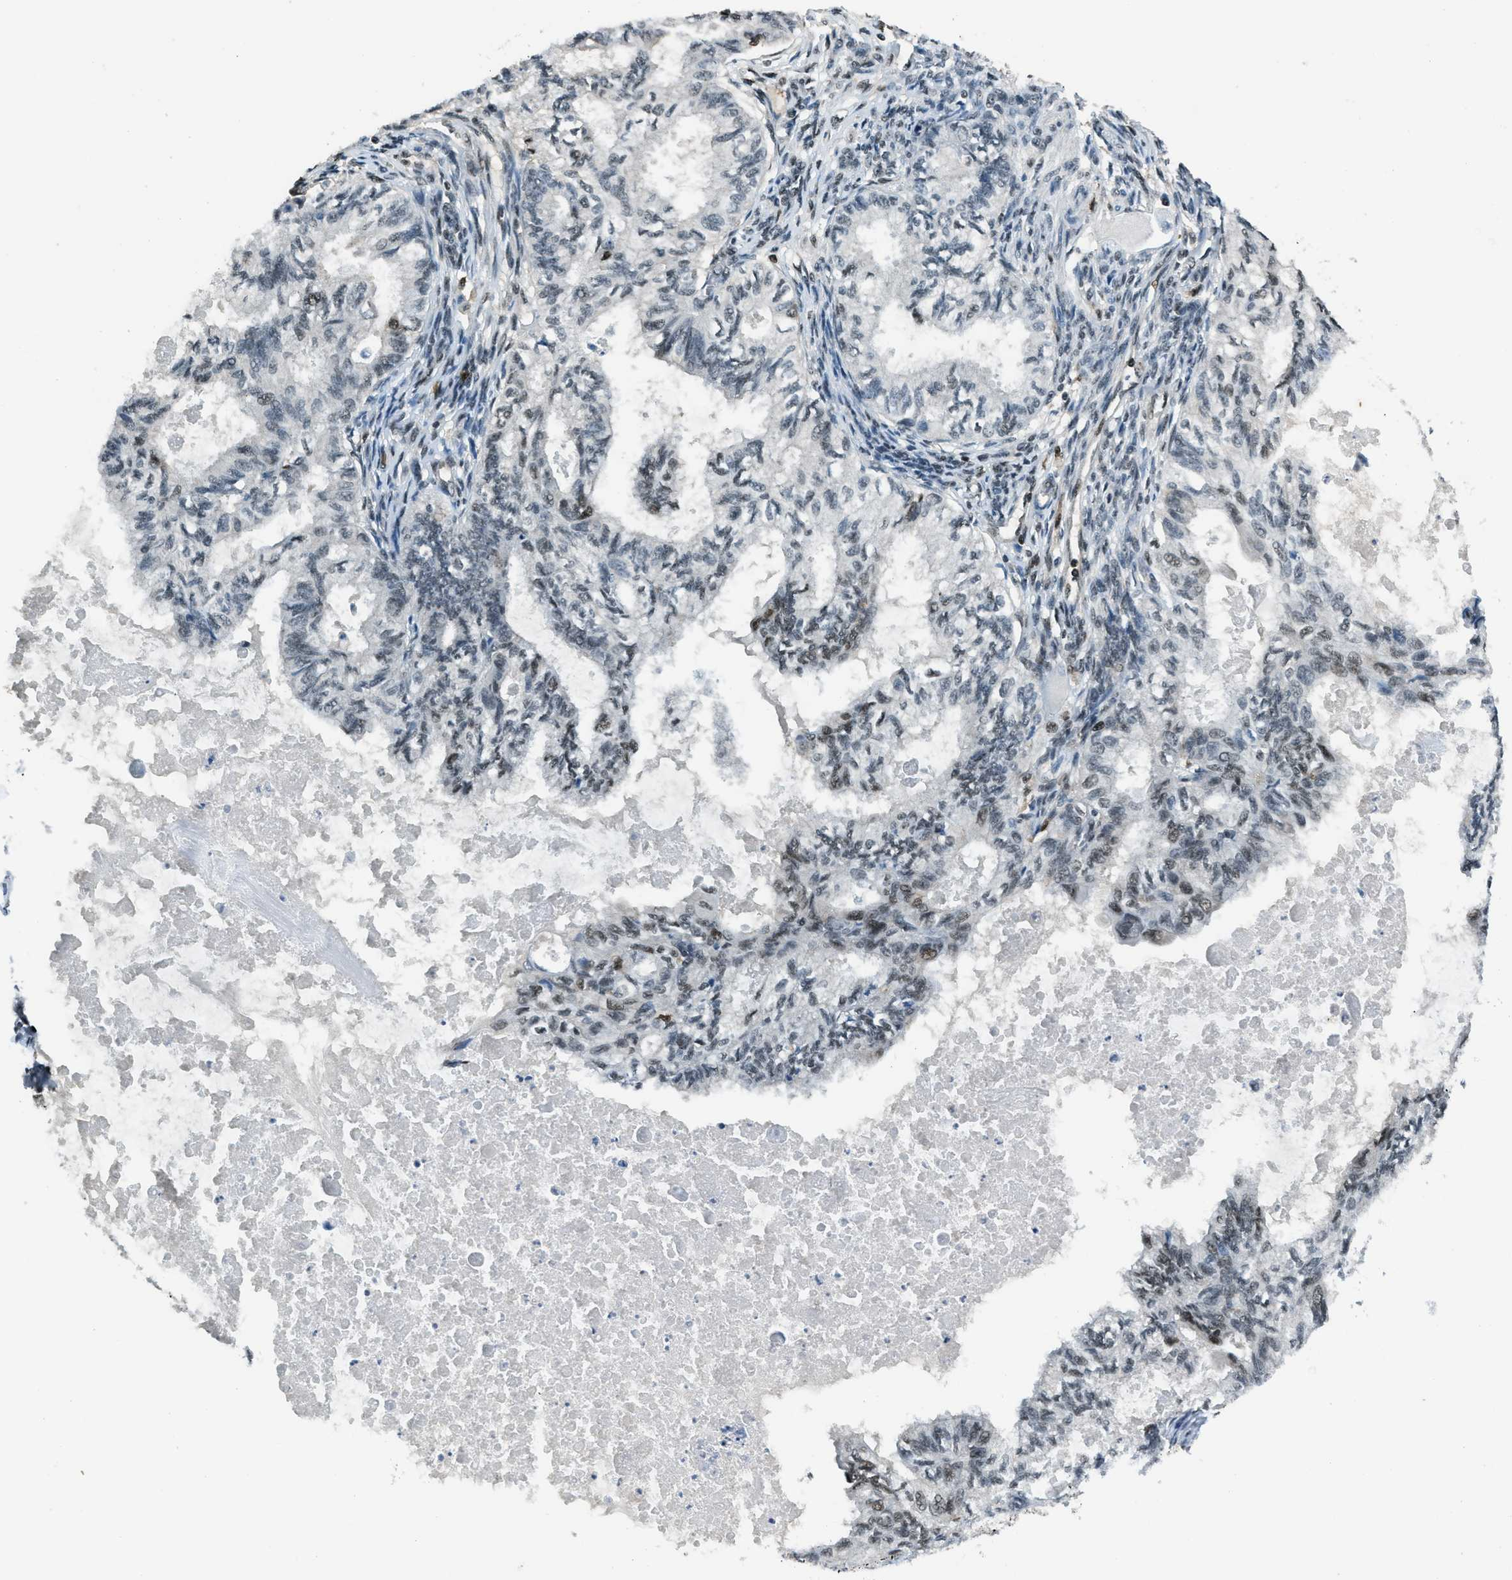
{"staining": {"intensity": "moderate", "quantity": "<25%", "location": "nuclear"}, "tissue": "cervical cancer", "cell_type": "Tumor cells", "image_type": "cancer", "snomed": [{"axis": "morphology", "description": "Normal tissue, NOS"}, {"axis": "morphology", "description": "Adenocarcinoma, NOS"}, {"axis": "topography", "description": "Cervix"}, {"axis": "topography", "description": "Endometrium"}], "caption": "Protein staining of cervical cancer tissue displays moderate nuclear expression in about <25% of tumor cells.", "gene": "OGFR", "patient": {"sex": "female", "age": 86}}